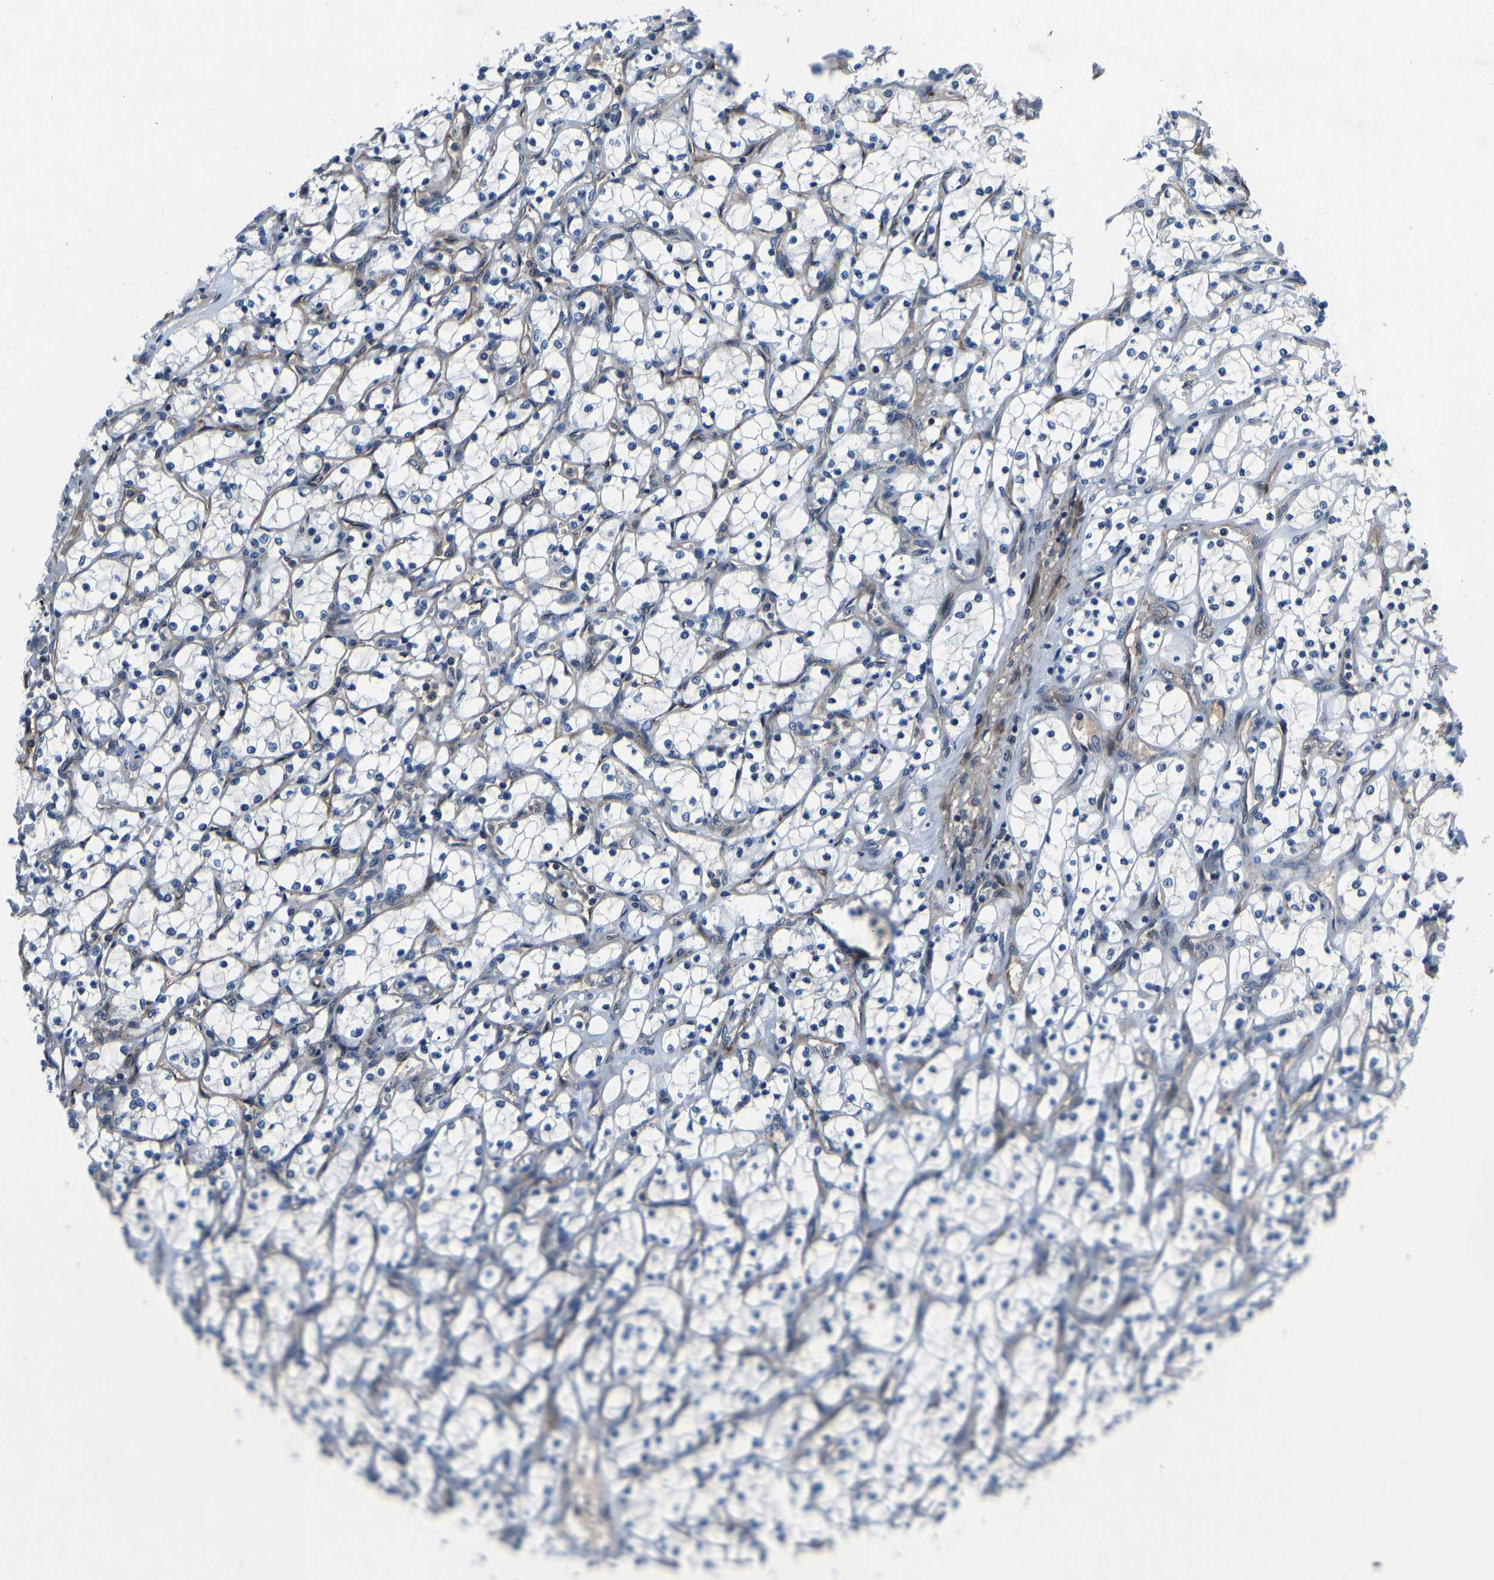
{"staining": {"intensity": "negative", "quantity": "none", "location": "none"}, "tissue": "renal cancer", "cell_type": "Tumor cells", "image_type": "cancer", "snomed": [{"axis": "morphology", "description": "Adenocarcinoma, NOS"}, {"axis": "topography", "description": "Kidney"}], "caption": "Renal adenocarcinoma was stained to show a protein in brown. There is no significant staining in tumor cells. Brightfield microscopy of IHC stained with DAB (3,3'-diaminobenzidine) (brown) and hematoxylin (blue), captured at high magnification.", "gene": "RLIM", "patient": {"sex": "female", "age": 69}}